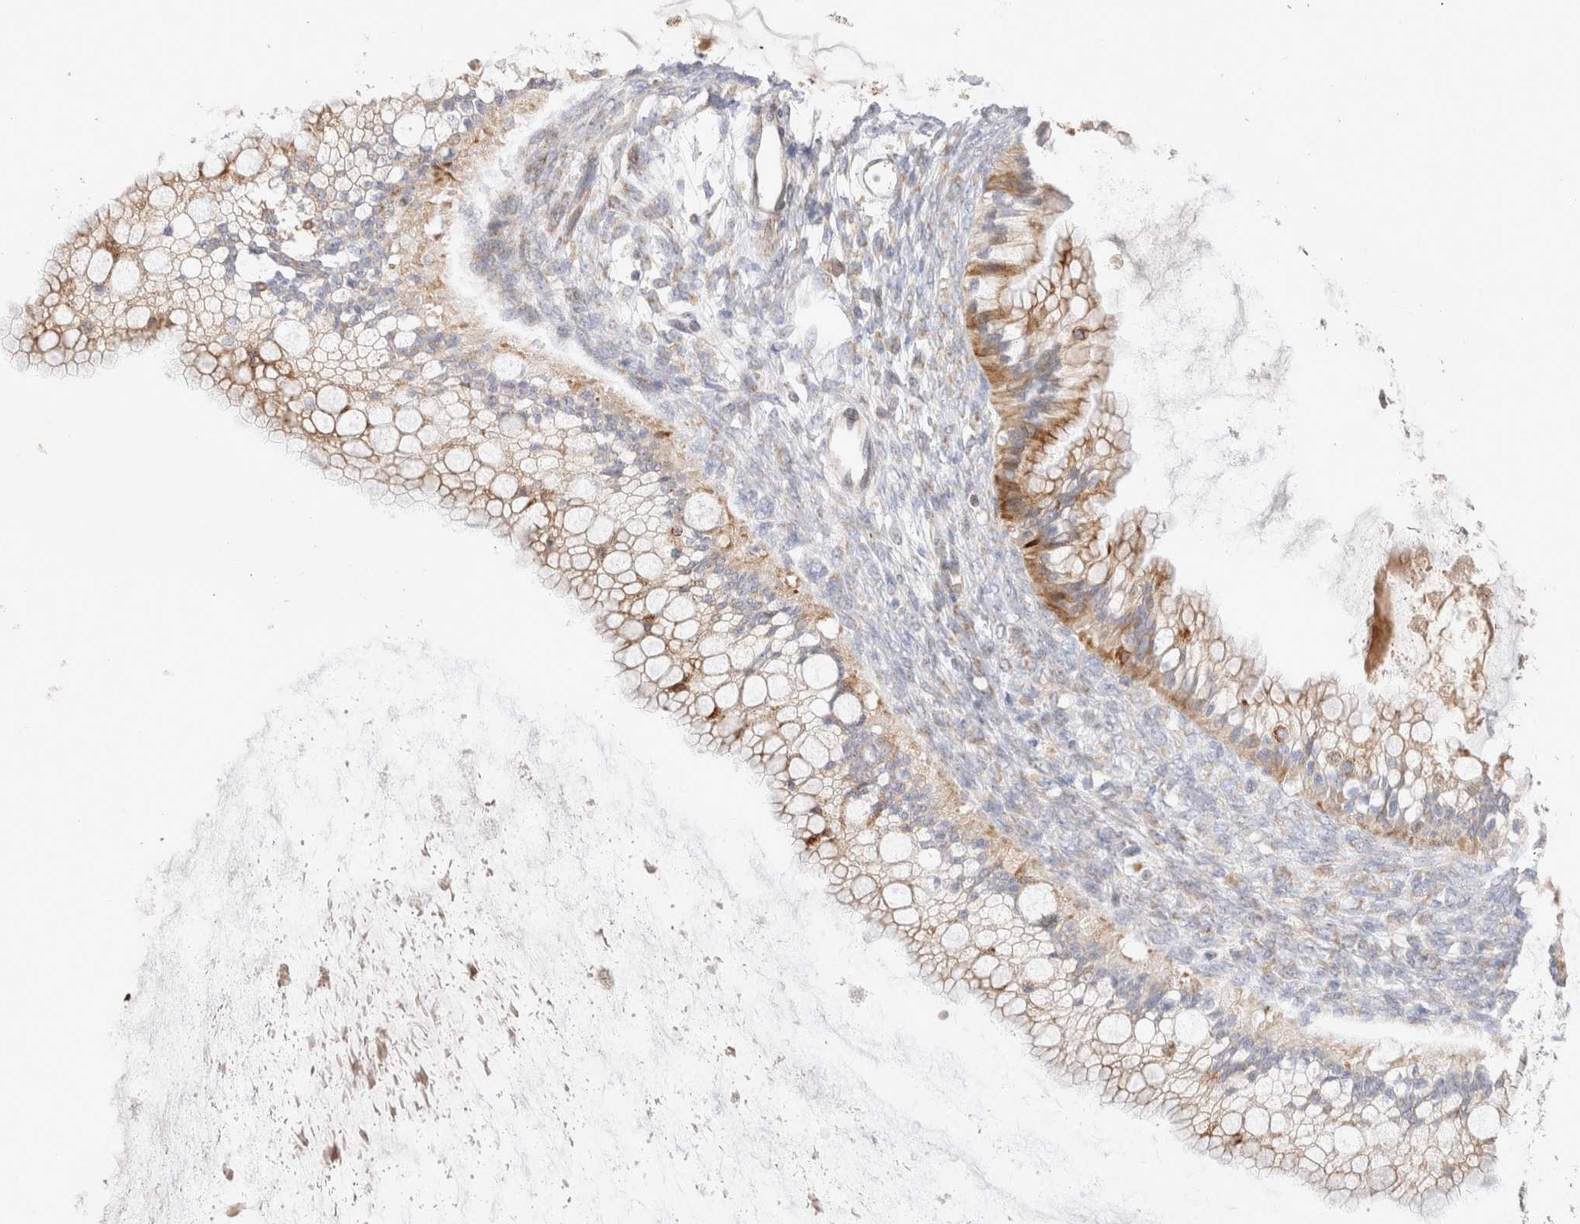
{"staining": {"intensity": "moderate", "quantity": ">75%", "location": "cytoplasmic/membranous"}, "tissue": "ovarian cancer", "cell_type": "Tumor cells", "image_type": "cancer", "snomed": [{"axis": "morphology", "description": "Cystadenocarcinoma, mucinous, NOS"}, {"axis": "topography", "description": "Ovary"}], "caption": "Mucinous cystadenocarcinoma (ovarian) stained for a protein displays moderate cytoplasmic/membranous positivity in tumor cells.", "gene": "CHADL", "patient": {"sex": "female", "age": 57}}